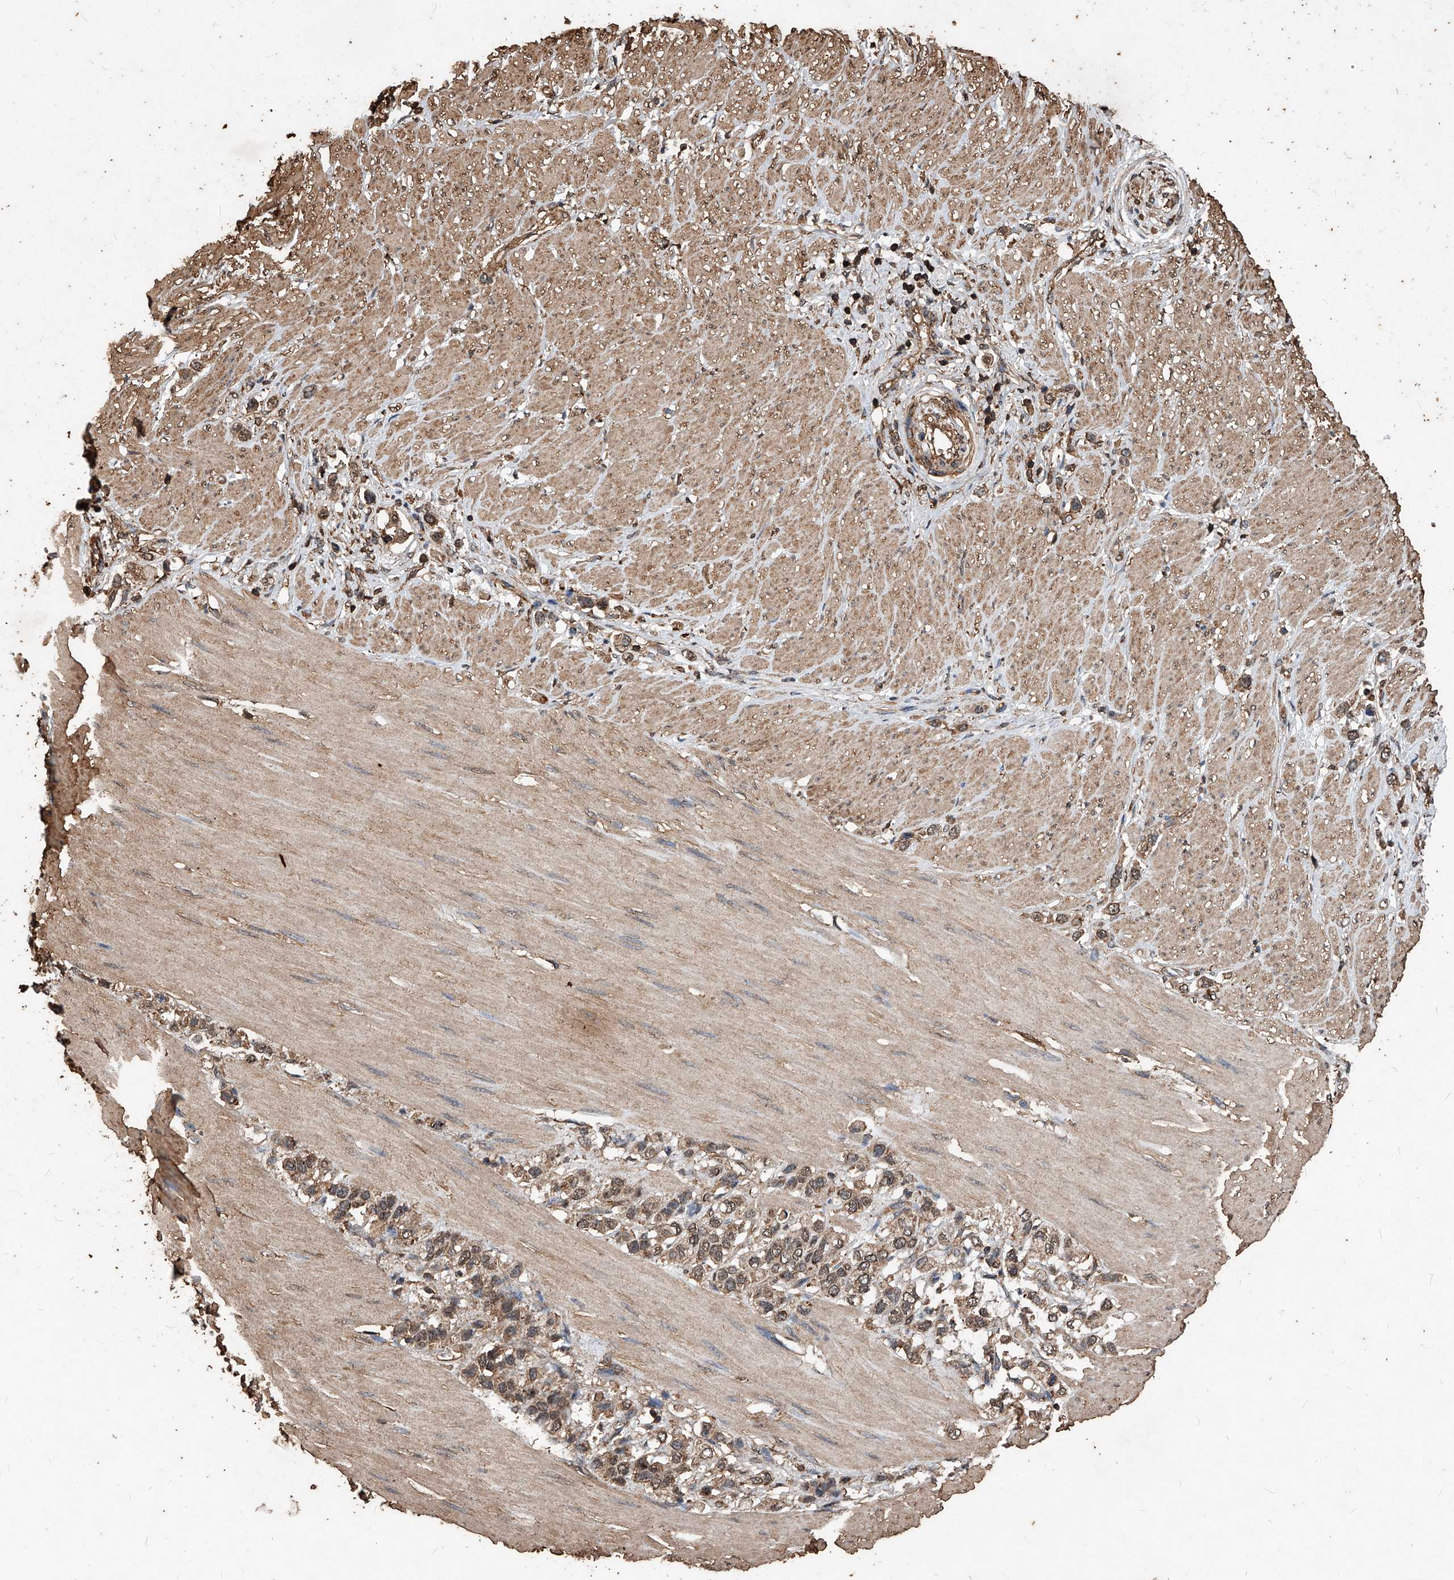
{"staining": {"intensity": "moderate", "quantity": ">75%", "location": "cytoplasmic/membranous"}, "tissue": "stomach cancer", "cell_type": "Tumor cells", "image_type": "cancer", "snomed": [{"axis": "morphology", "description": "Adenocarcinoma, NOS"}, {"axis": "topography", "description": "Stomach"}], "caption": "This photomicrograph demonstrates immunohistochemistry staining of adenocarcinoma (stomach), with medium moderate cytoplasmic/membranous expression in about >75% of tumor cells.", "gene": "UCP2", "patient": {"sex": "female", "age": 65}}